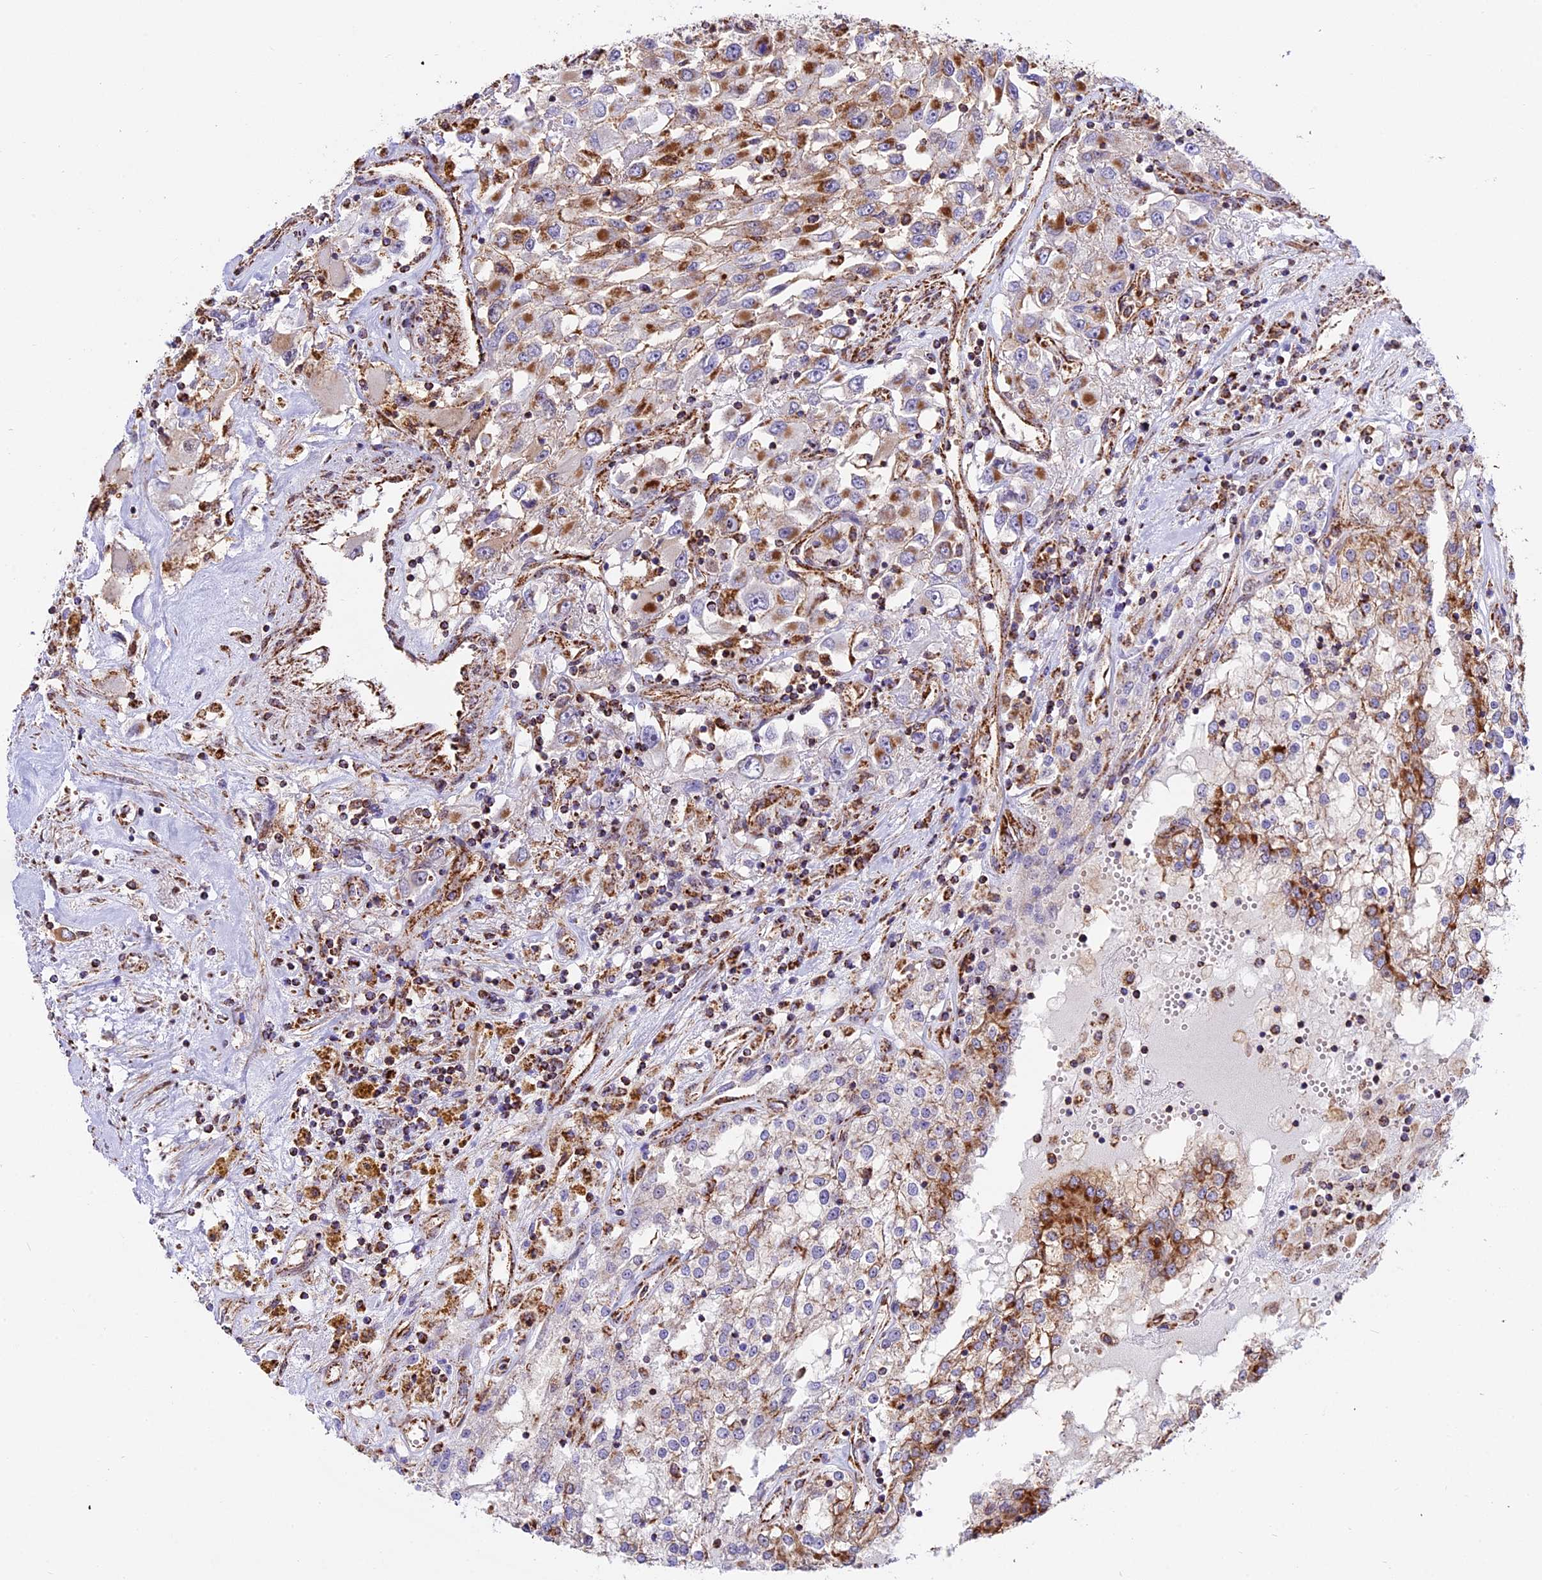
{"staining": {"intensity": "strong", "quantity": "25%-75%", "location": "cytoplasmic/membranous"}, "tissue": "renal cancer", "cell_type": "Tumor cells", "image_type": "cancer", "snomed": [{"axis": "morphology", "description": "Adenocarcinoma, NOS"}, {"axis": "topography", "description": "Kidney"}], "caption": "Immunohistochemical staining of human renal adenocarcinoma demonstrates high levels of strong cytoplasmic/membranous positivity in approximately 25%-75% of tumor cells.", "gene": "NDUFA8", "patient": {"sex": "female", "age": 52}}